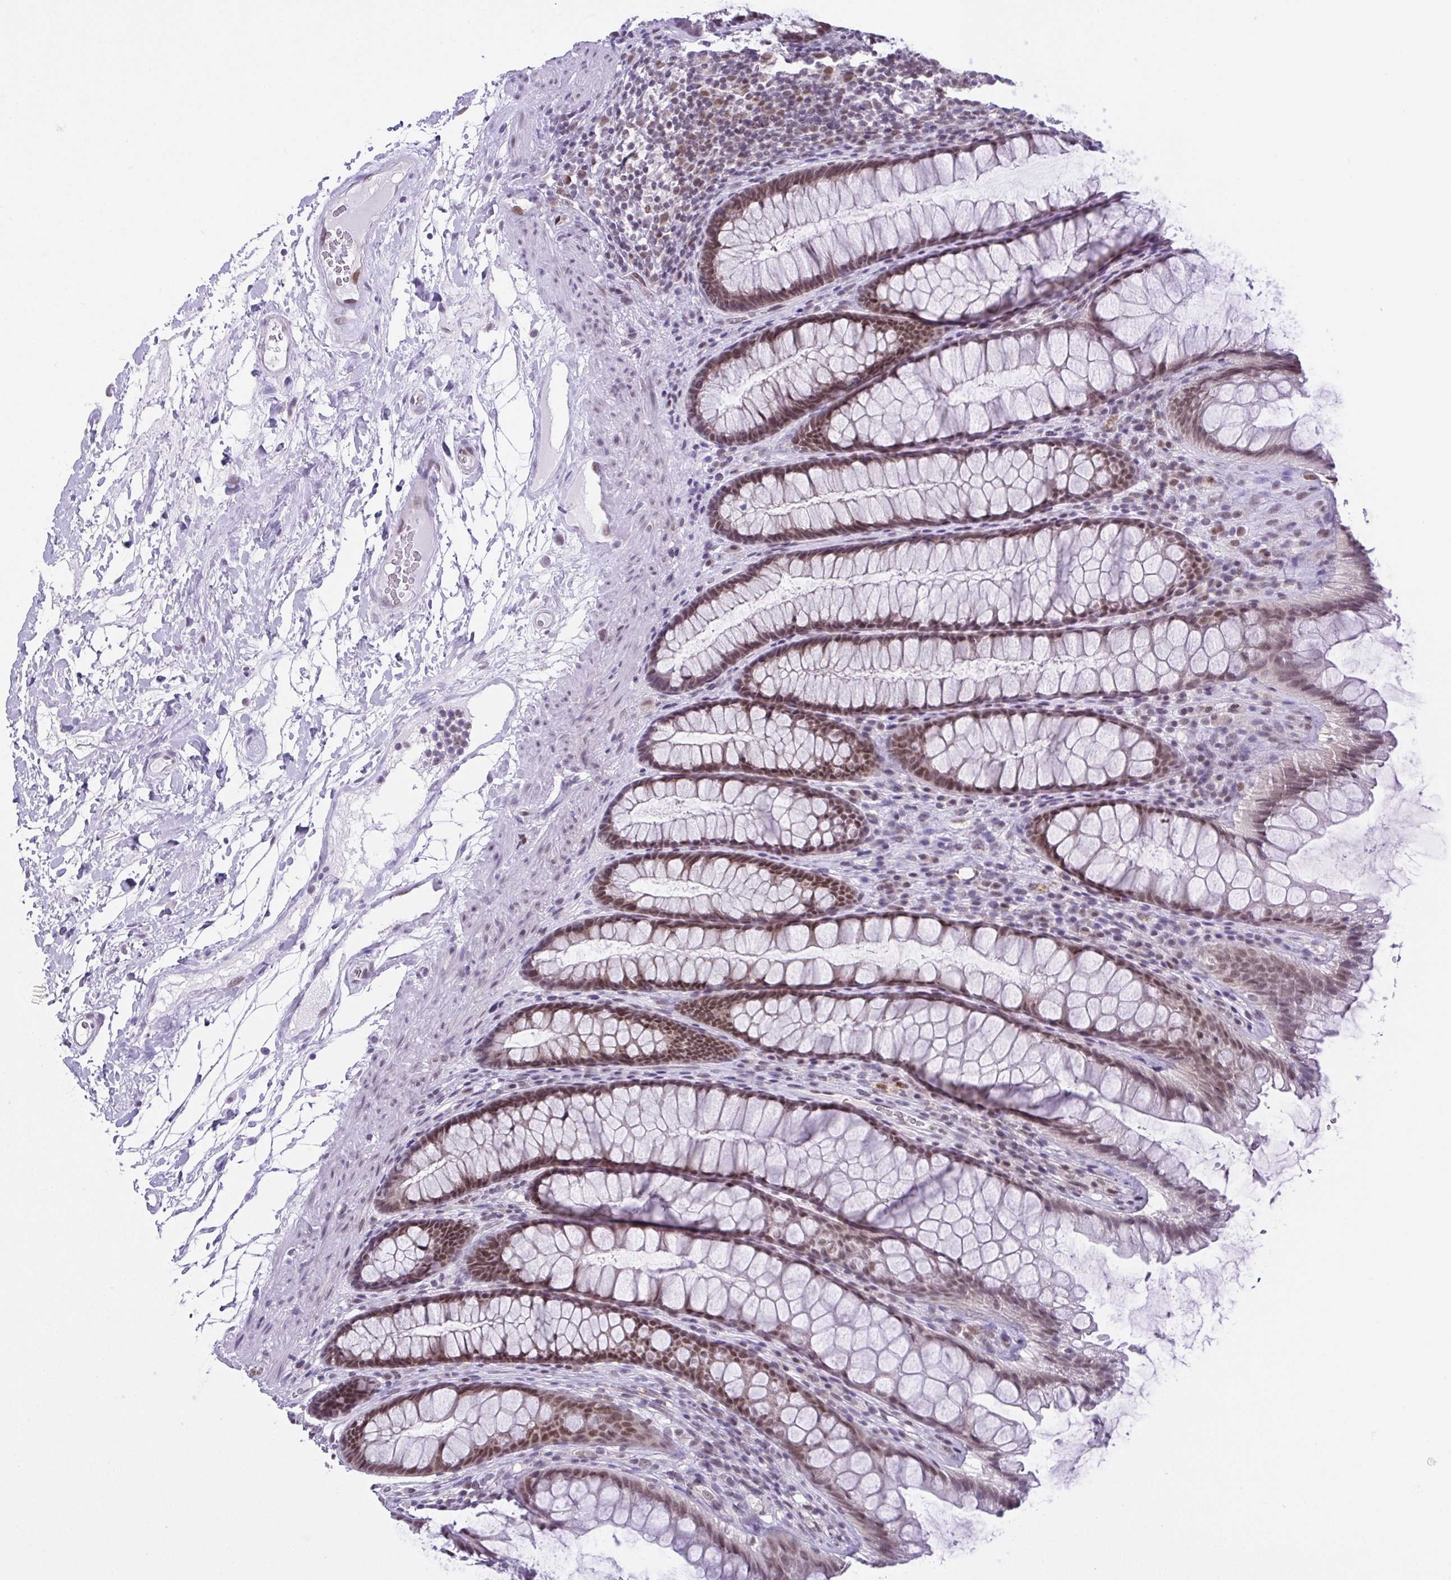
{"staining": {"intensity": "moderate", "quantity": "25%-75%", "location": "nuclear"}, "tissue": "rectum", "cell_type": "Glandular cells", "image_type": "normal", "snomed": [{"axis": "morphology", "description": "Normal tissue, NOS"}, {"axis": "topography", "description": "Rectum"}], "caption": "Rectum stained with a protein marker demonstrates moderate staining in glandular cells.", "gene": "RBM3", "patient": {"sex": "male", "age": 72}}